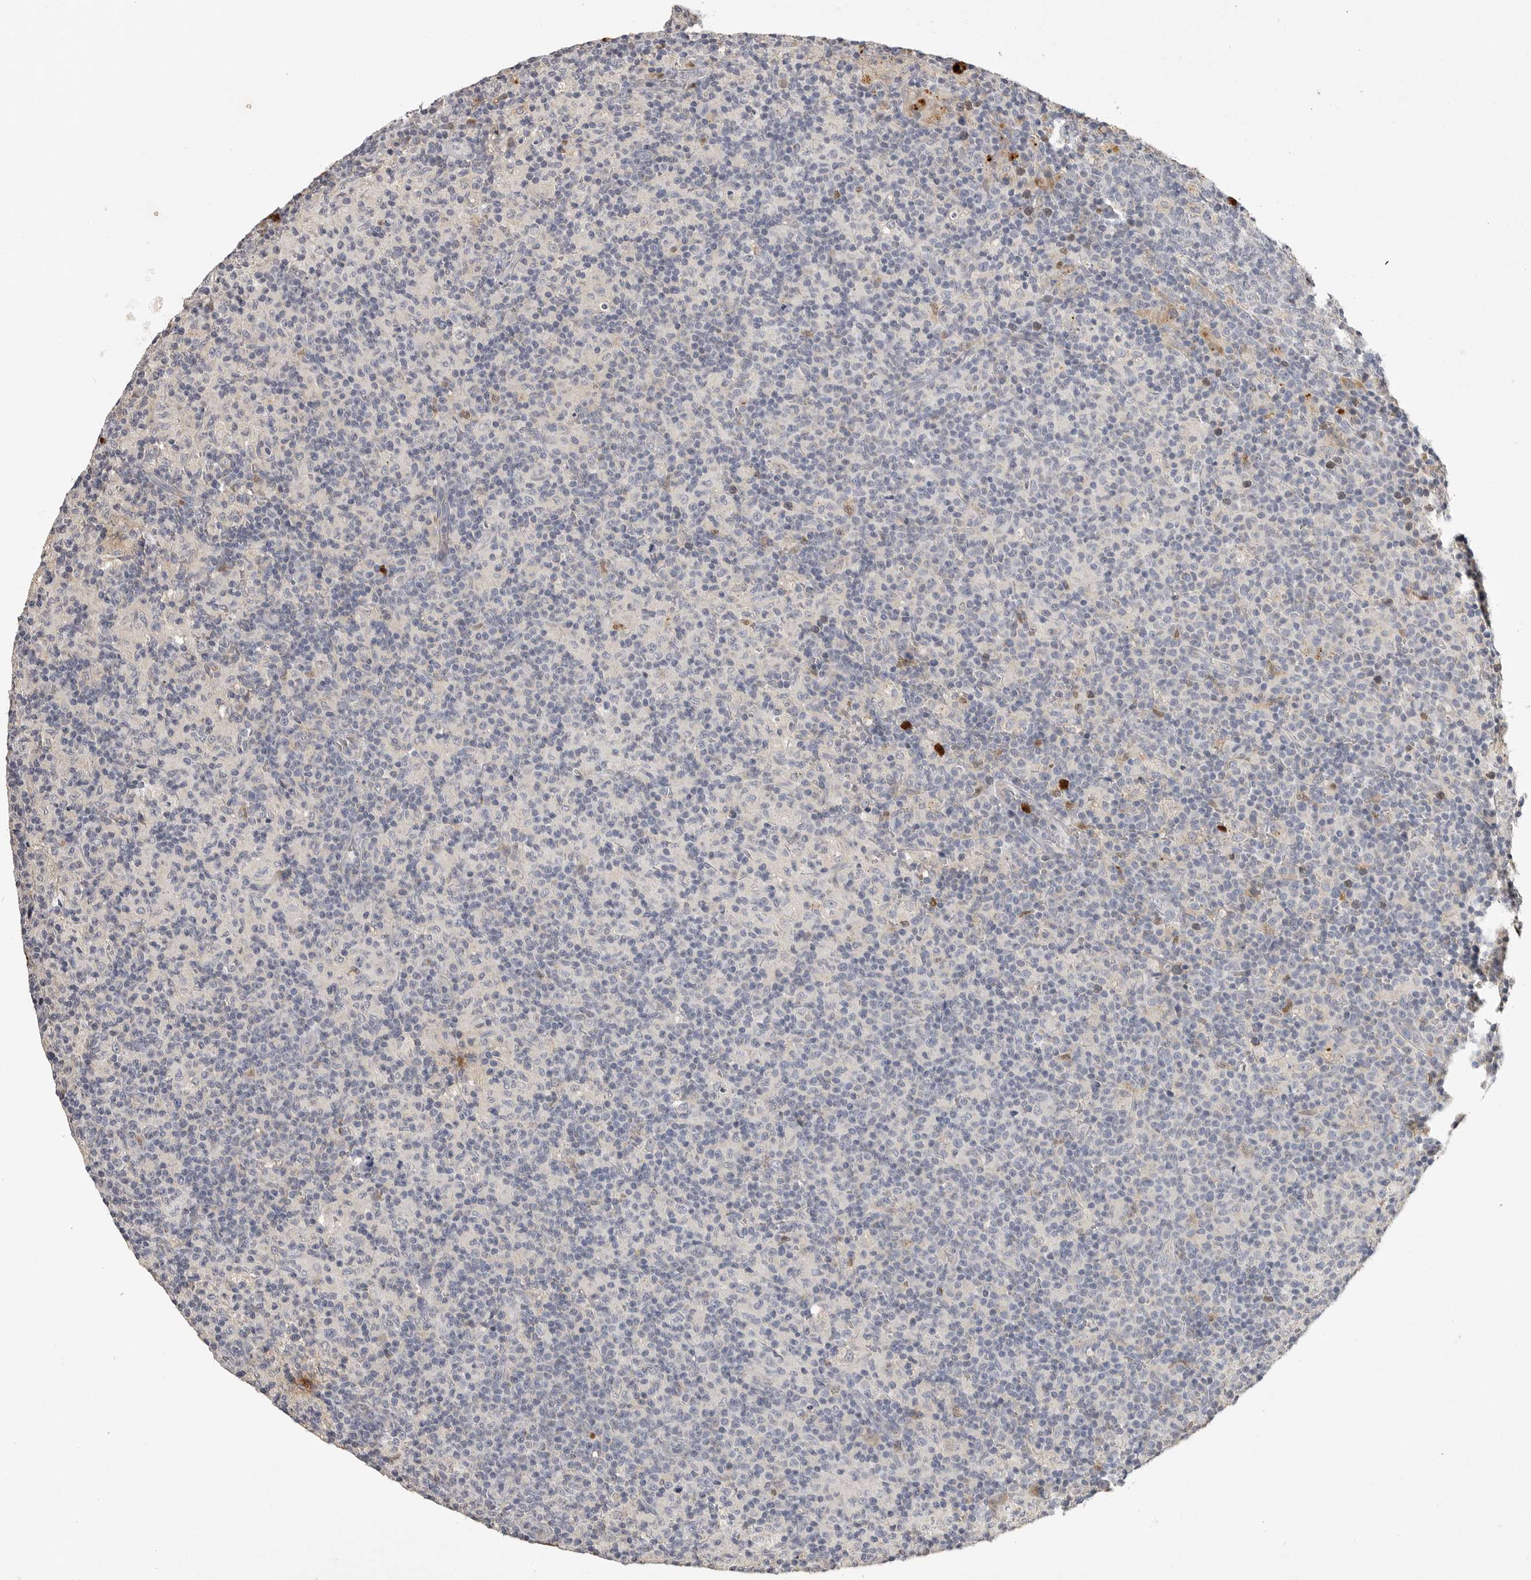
{"staining": {"intensity": "negative", "quantity": "none", "location": "none"}, "tissue": "lymph node", "cell_type": "Germinal center cells", "image_type": "normal", "snomed": [{"axis": "morphology", "description": "Normal tissue, NOS"}, {"axis": "morphology", "description": "Inflammation, NOS"}, {"axis": "topography", "description": "Lymph node"}], "caption": "Photomicrograph shows no significant protein expression in germinal center cells of normal lymph node.", "gene": "LTBR", "patient": {"sex": "male", "age": 55}}